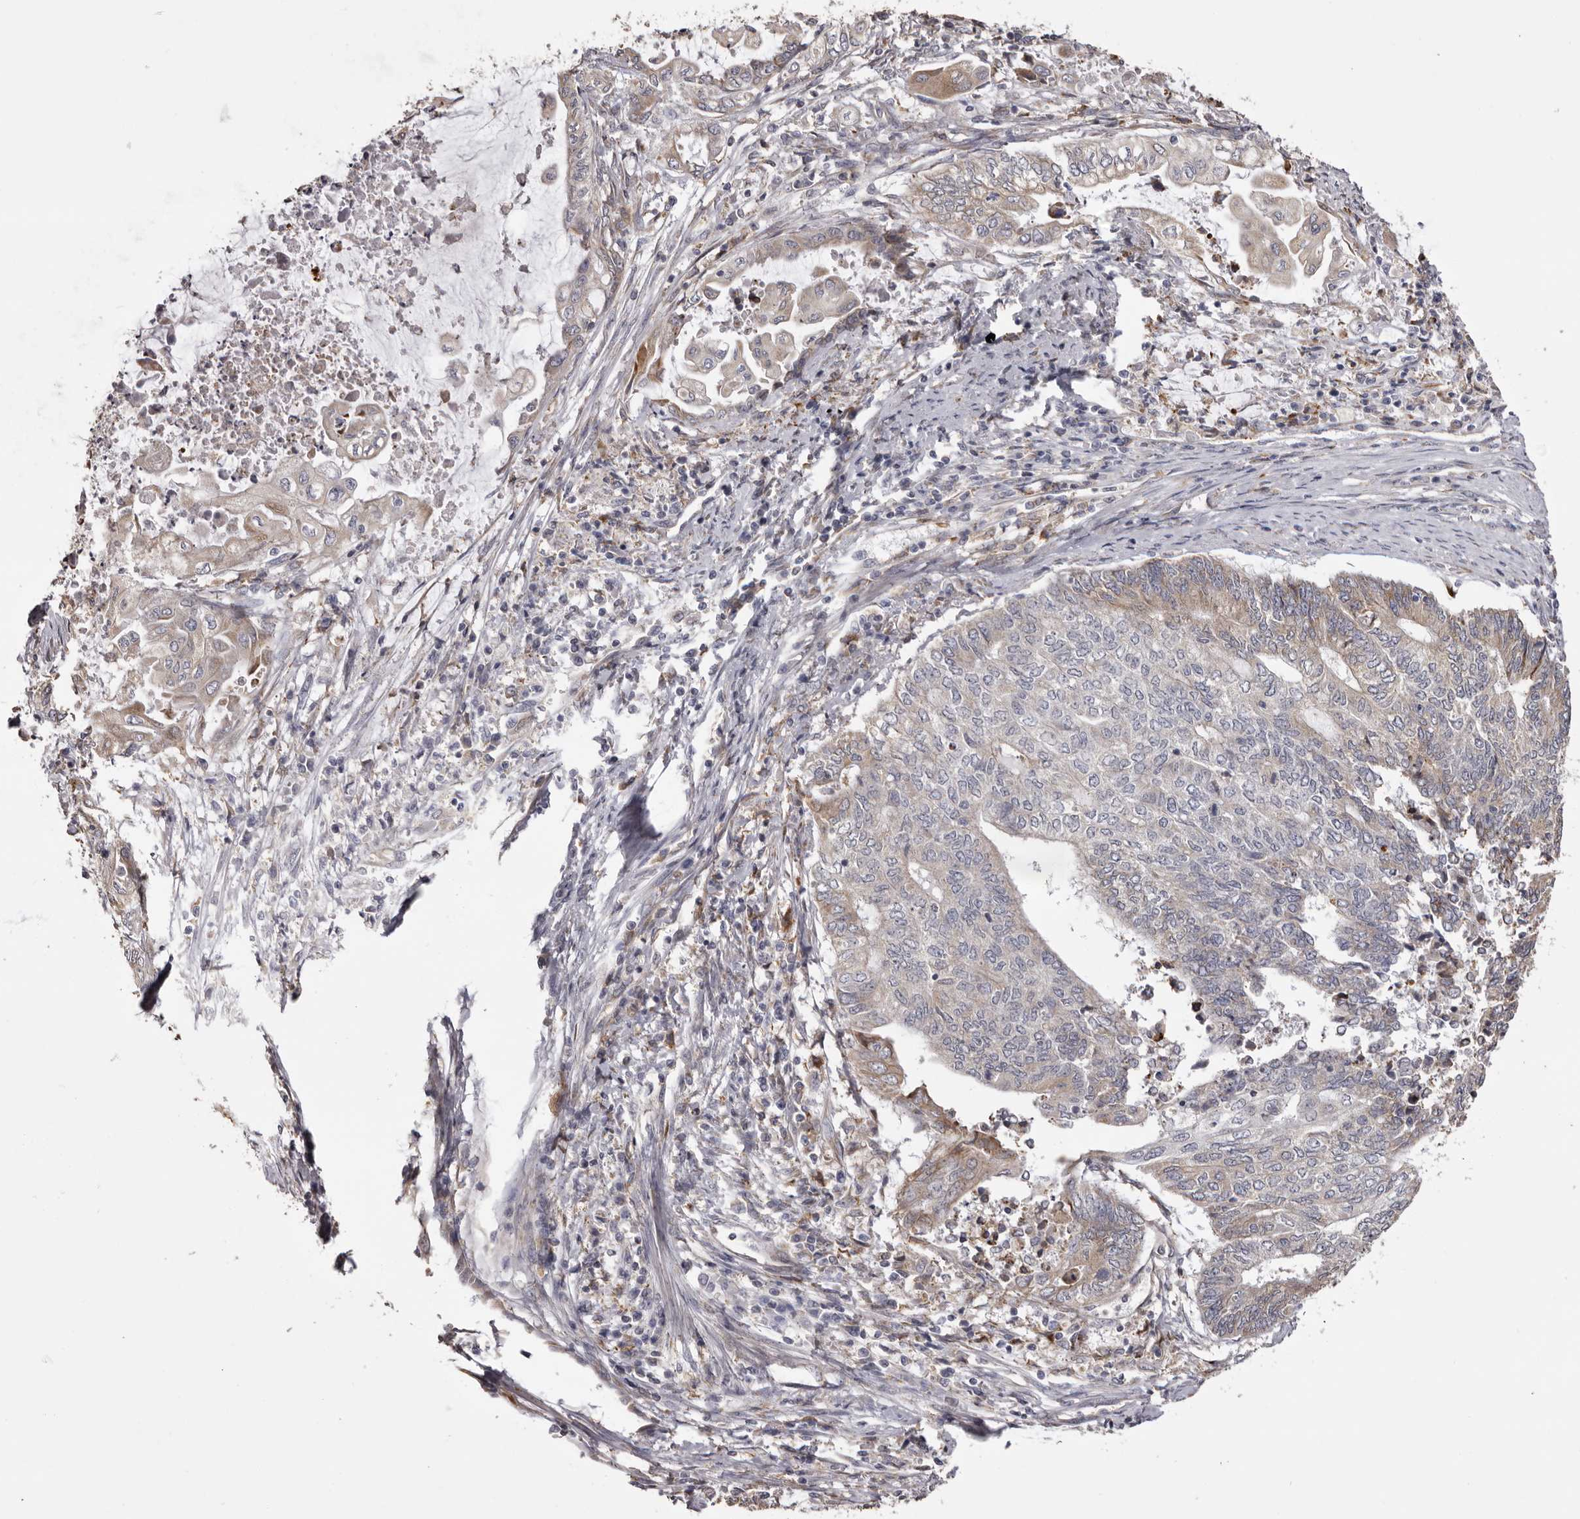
{"staining": {"intensity": "weak", "quantity": "<25%", "location": "cytoplasmic/membranous"}, "tissue": "endometrial cancer", "cell_type": "Tumor cells", "image_type": "cancer", "snomed": [{"axis": "morphology", "description": "Adenocarcinoma, NOS"}, {"axis": "topography", "description": "Uterus"}, {"axis": "topography", "description": "Endometrium"}], "caption": "Immunohistochemical staining of human endometrial cancer shows no significant staining in tumor cells.", "gene": "PIGX", "patient": {"sex": "female", "age": 70}}